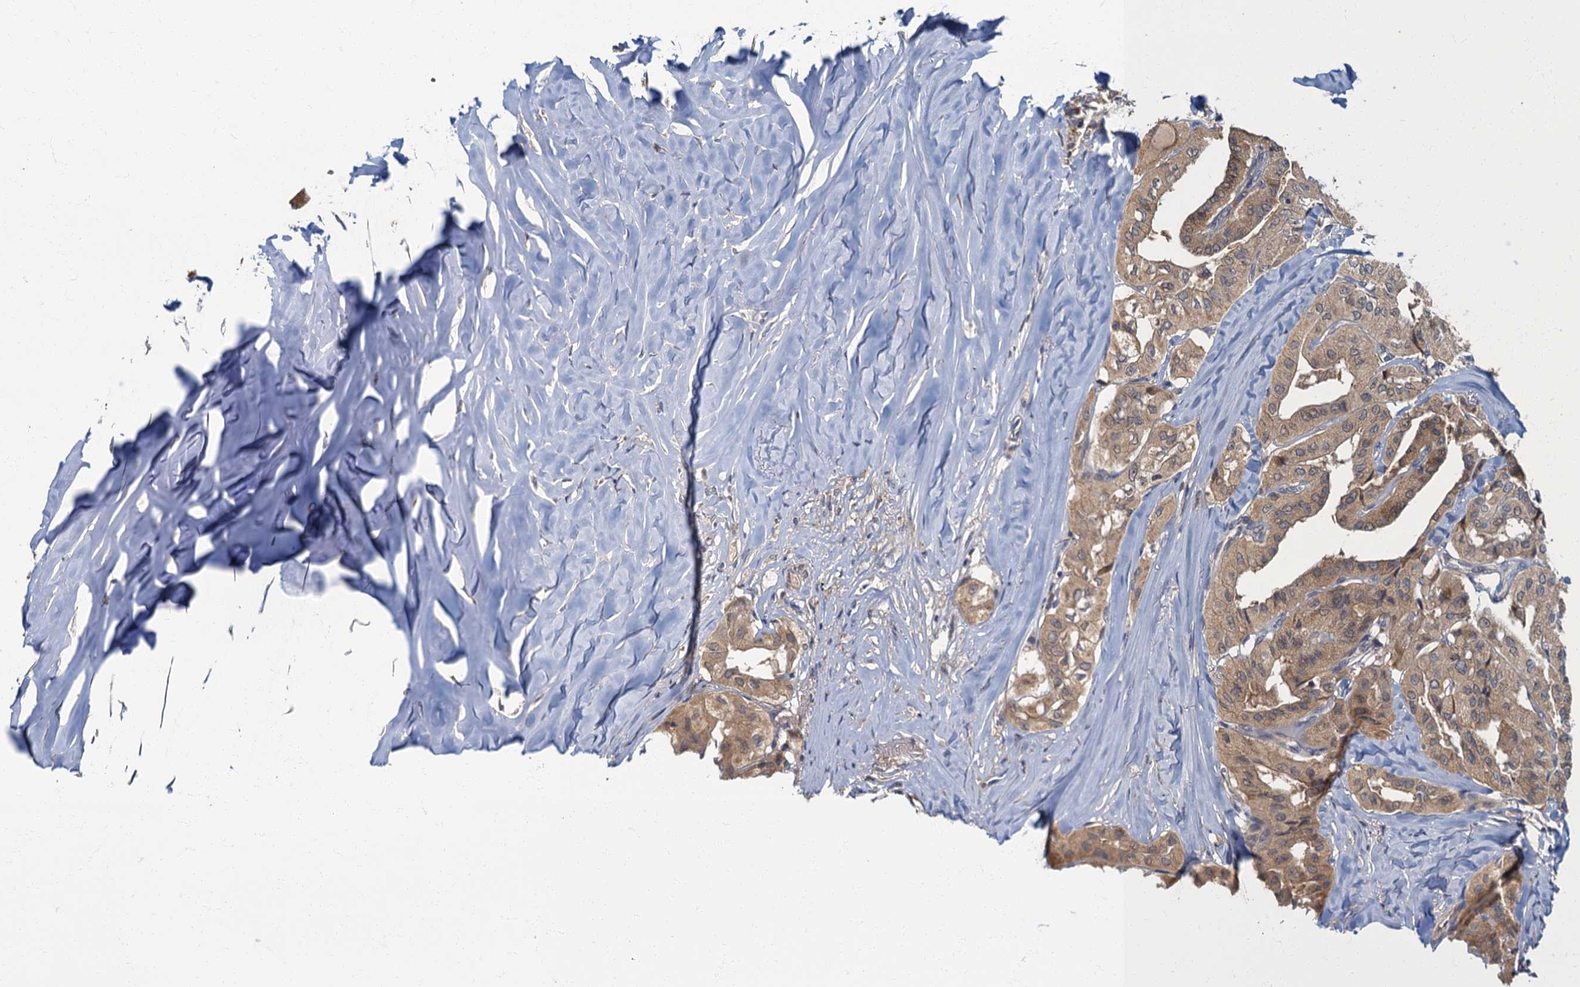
{"staining": {"intensity": "weak", "quantity": ">75%", "location": "cytoplasmic/membranous"}, "tissue": "thyroid cancer", "cell_type": "Tumor cells", "image_type": "cancer", "snomed": [{"axis": "morphology", "description": "Papillary adenocarcinoma, NOS"}, {"axis": "topography", "description": "Thyroid gland"}], "caption": "High-magnification brightfield microscopy of thyroid papillary adenocarcinoma stained with DAB (3,3'-diaminobenzidine) (brown) and counterstained with hematoxylin (blue). tumor cells exhibit weak cytoplasmic/membranous staining is present in about>75% of cells.", "gene": "WDCP", "patient": {"sex": "female", "age": 59}}